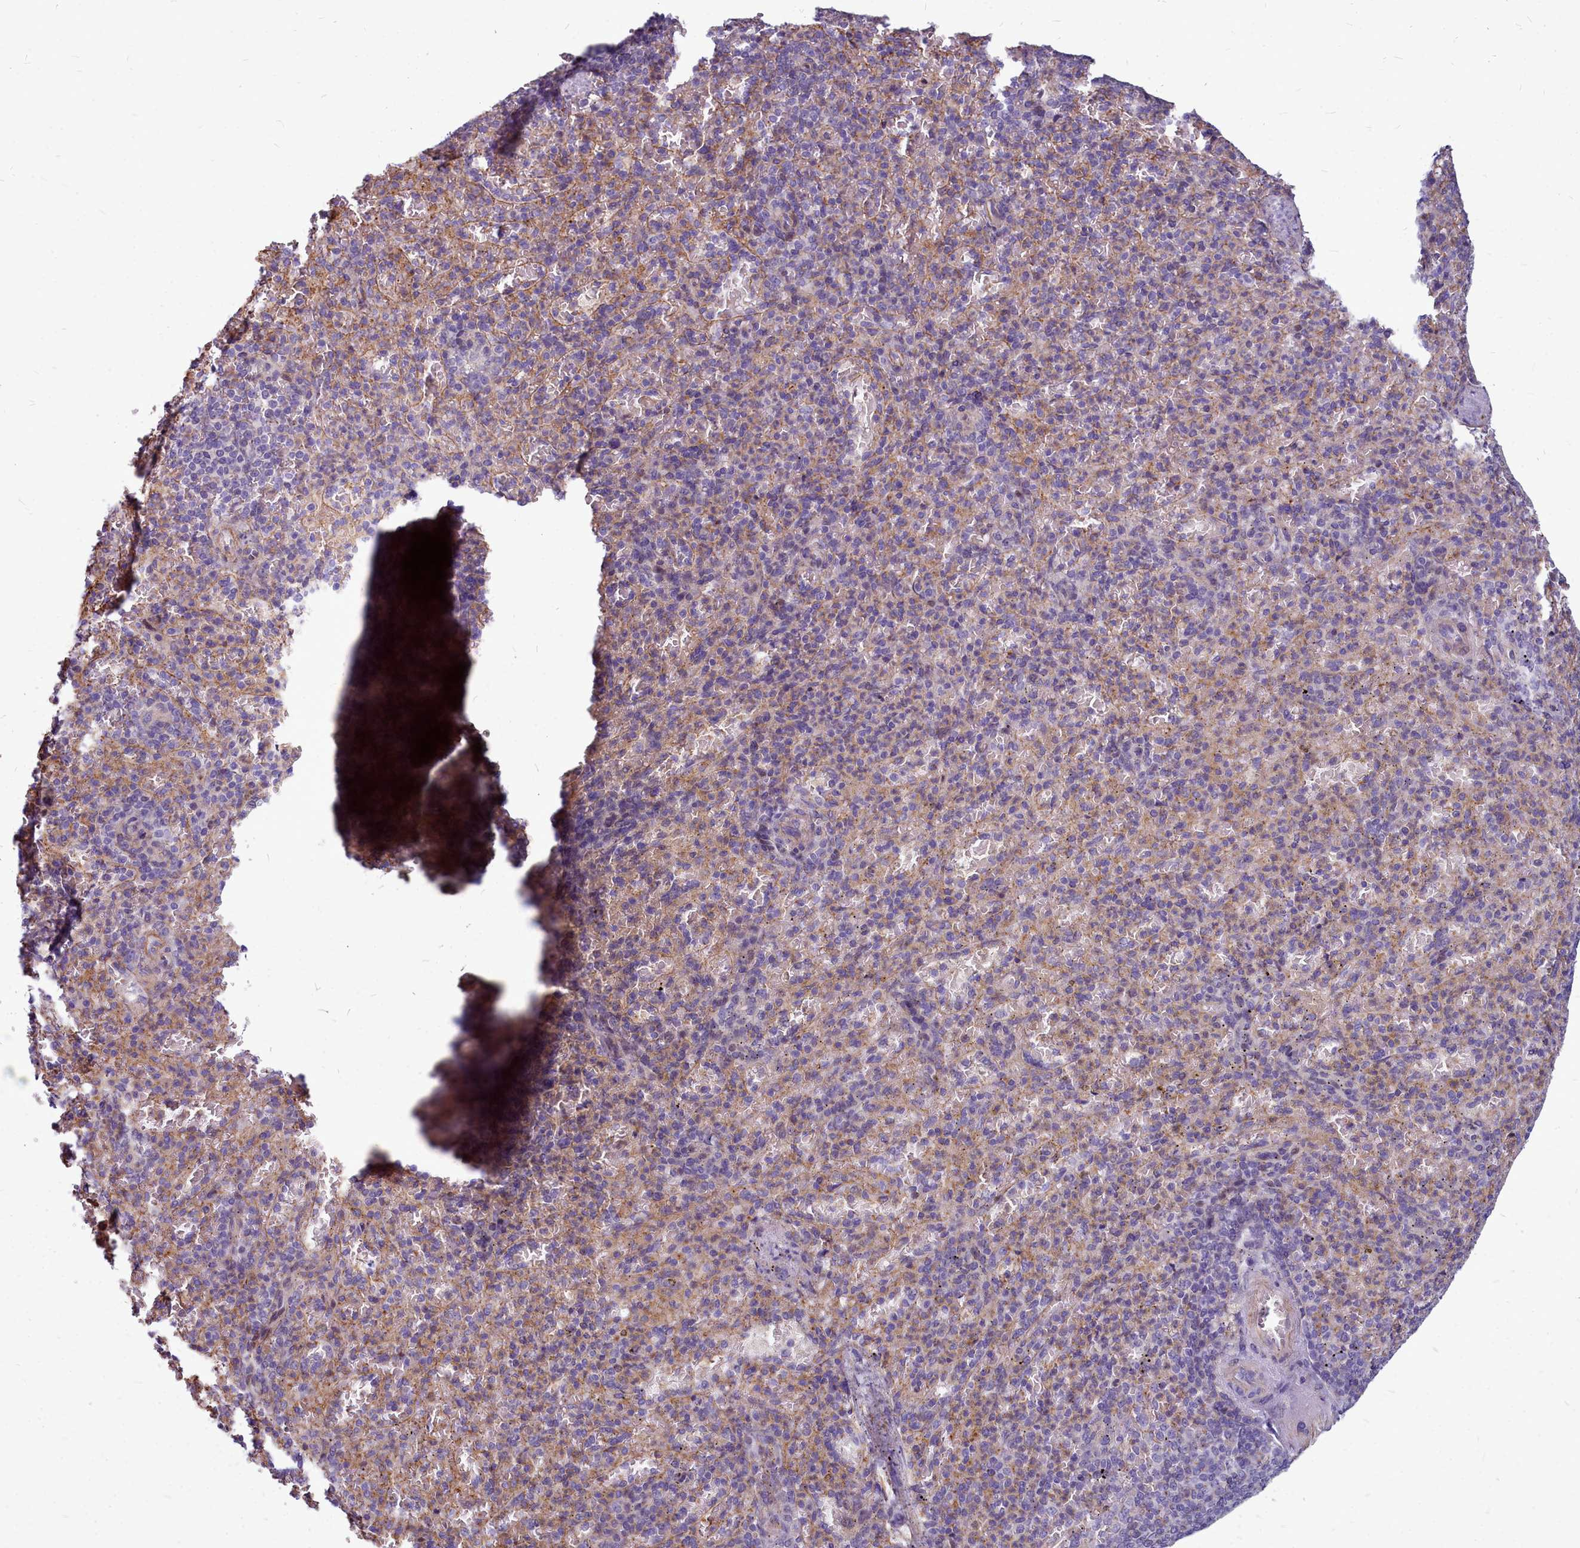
{"staining": {"intensity": "negative", "quantity": "none", "location": "none"}, "tissue": "spleen", "cell_type": "Cells in red pulp", "image_type": "normal", "snomed": [{"axis": "morphology", "description": "Normal tissue, NOS"}, {"axis": "topography", "description": "Spleen"}], "caption": "IHC micrograph of benign human spleen stained for a protein (brown), which demonstrates no staining in cells in red pulp. (Stains: DAB (3,3'-diaminobenzidine) IHC with hematoxylin counter stain, Microscopy: brightfield microscopy at high magnification).", "gene": "TTC5", "patient": {"sex": "female", "age": 74}}